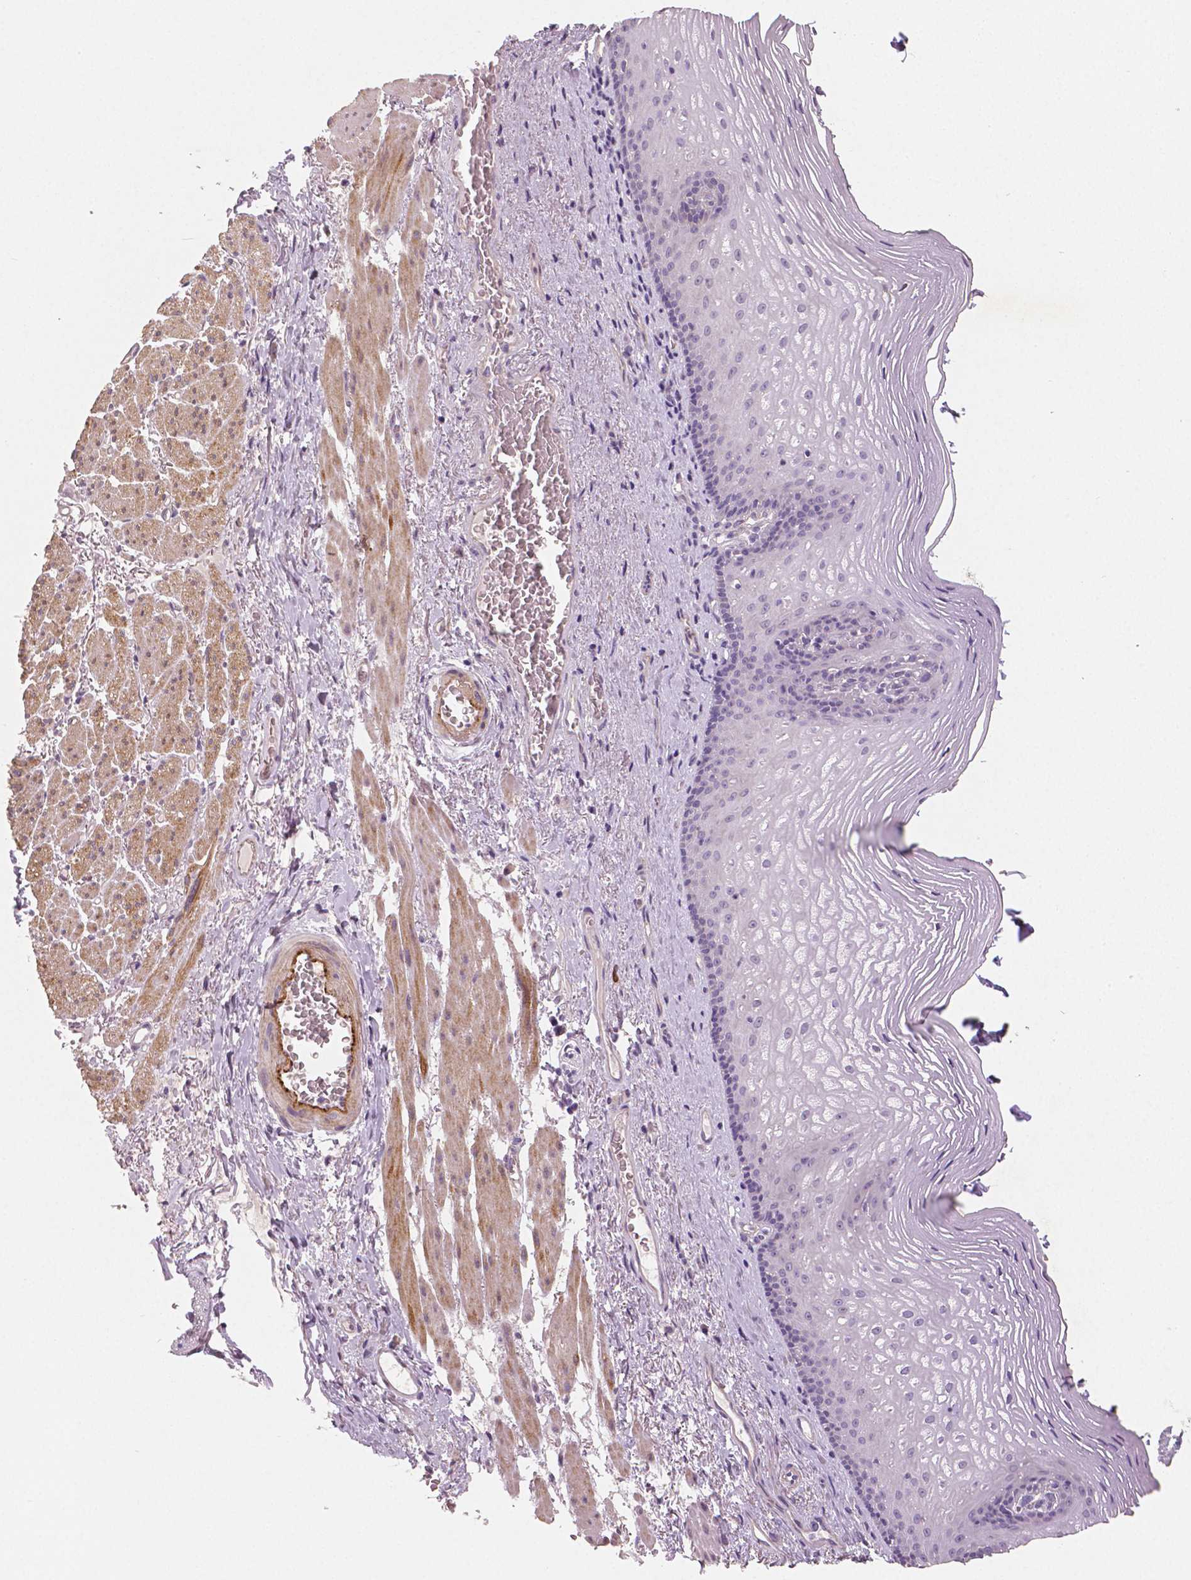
{"staining": {"intensity": "negative", "quantity": "none", "location": "none"}, "tissue": "esophagus", "cell_type": "Squamous epithelial cells", "image_type": "normal", "snomed": [{"axis": "morphology", "description": "Normal tissue, NOS"}, {"axis": "topography", "description": "Esophagus"}], "caption": "Protein analysis of unremarkable esophagus reveals no significant positivity in squamous epithelial cells. (DAB (3,3'-diaminobenzidine) immunohistochemistry visualized using brightfield microscopy, high magnification).", "gene": "FLT1", "patient": {"sex": "male", "age": 76}}